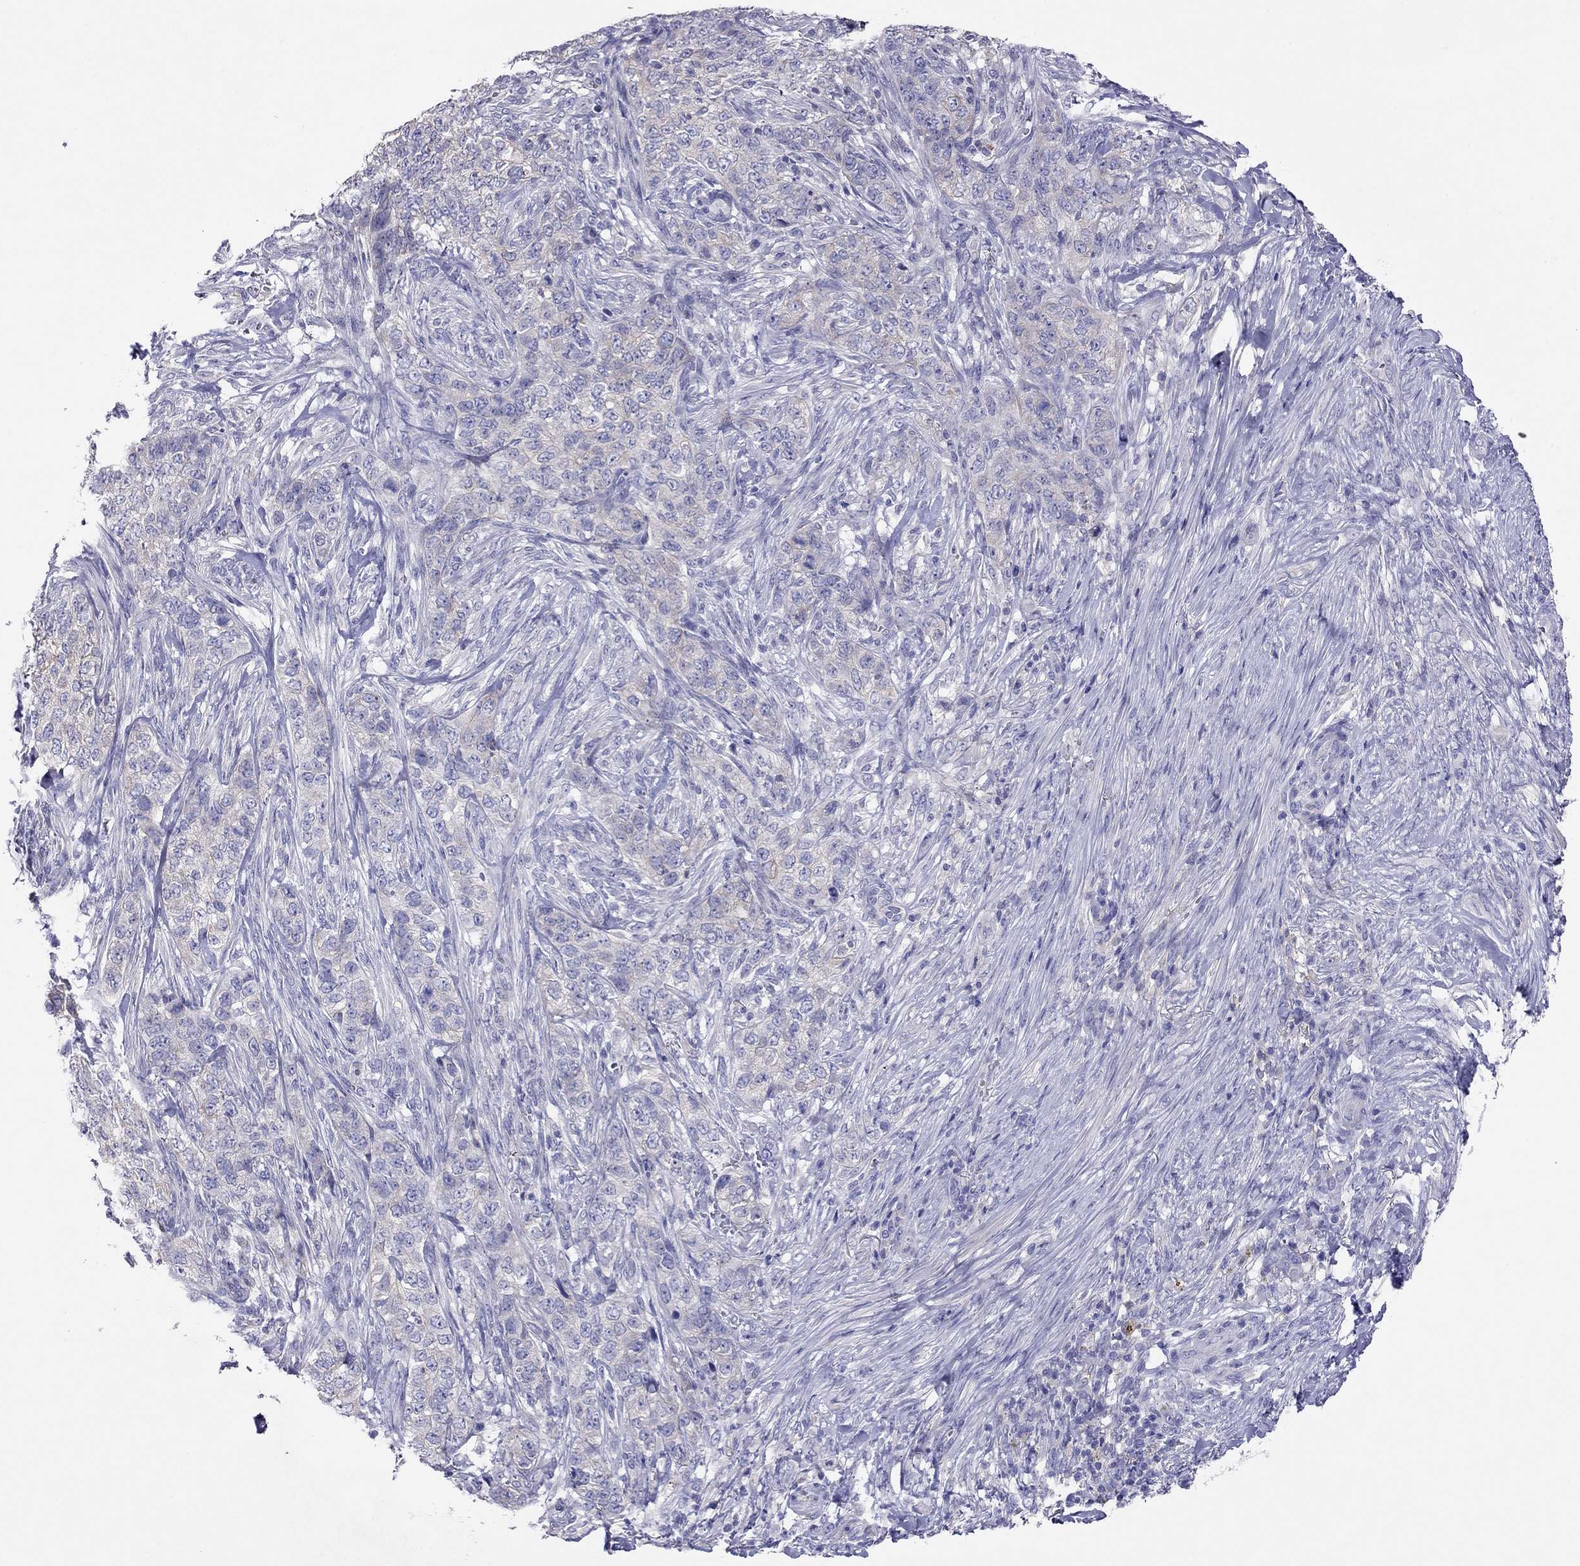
{"staining": {"intensity": "negative", "quantity": "none", "location": "none"}, "tissue": "skin cancer", "cell_type": "Tumor cells", "image_type": "cancer", "snomed": [{"axis": "morphology", "description": "Basal cell carcinoma"}, {"axis": "topography", "description": "Skin"}], "caption": "This micrograph is of skin cancer stained with immunohistochemistry (IHC) to label a protein in brown with the nuclei are counter-stained blue. There is no staining in tumor cells. Nuclei are stained in blue.", "gene": "CAPNS2", "patient": {"sex": "female", "age": 69}}